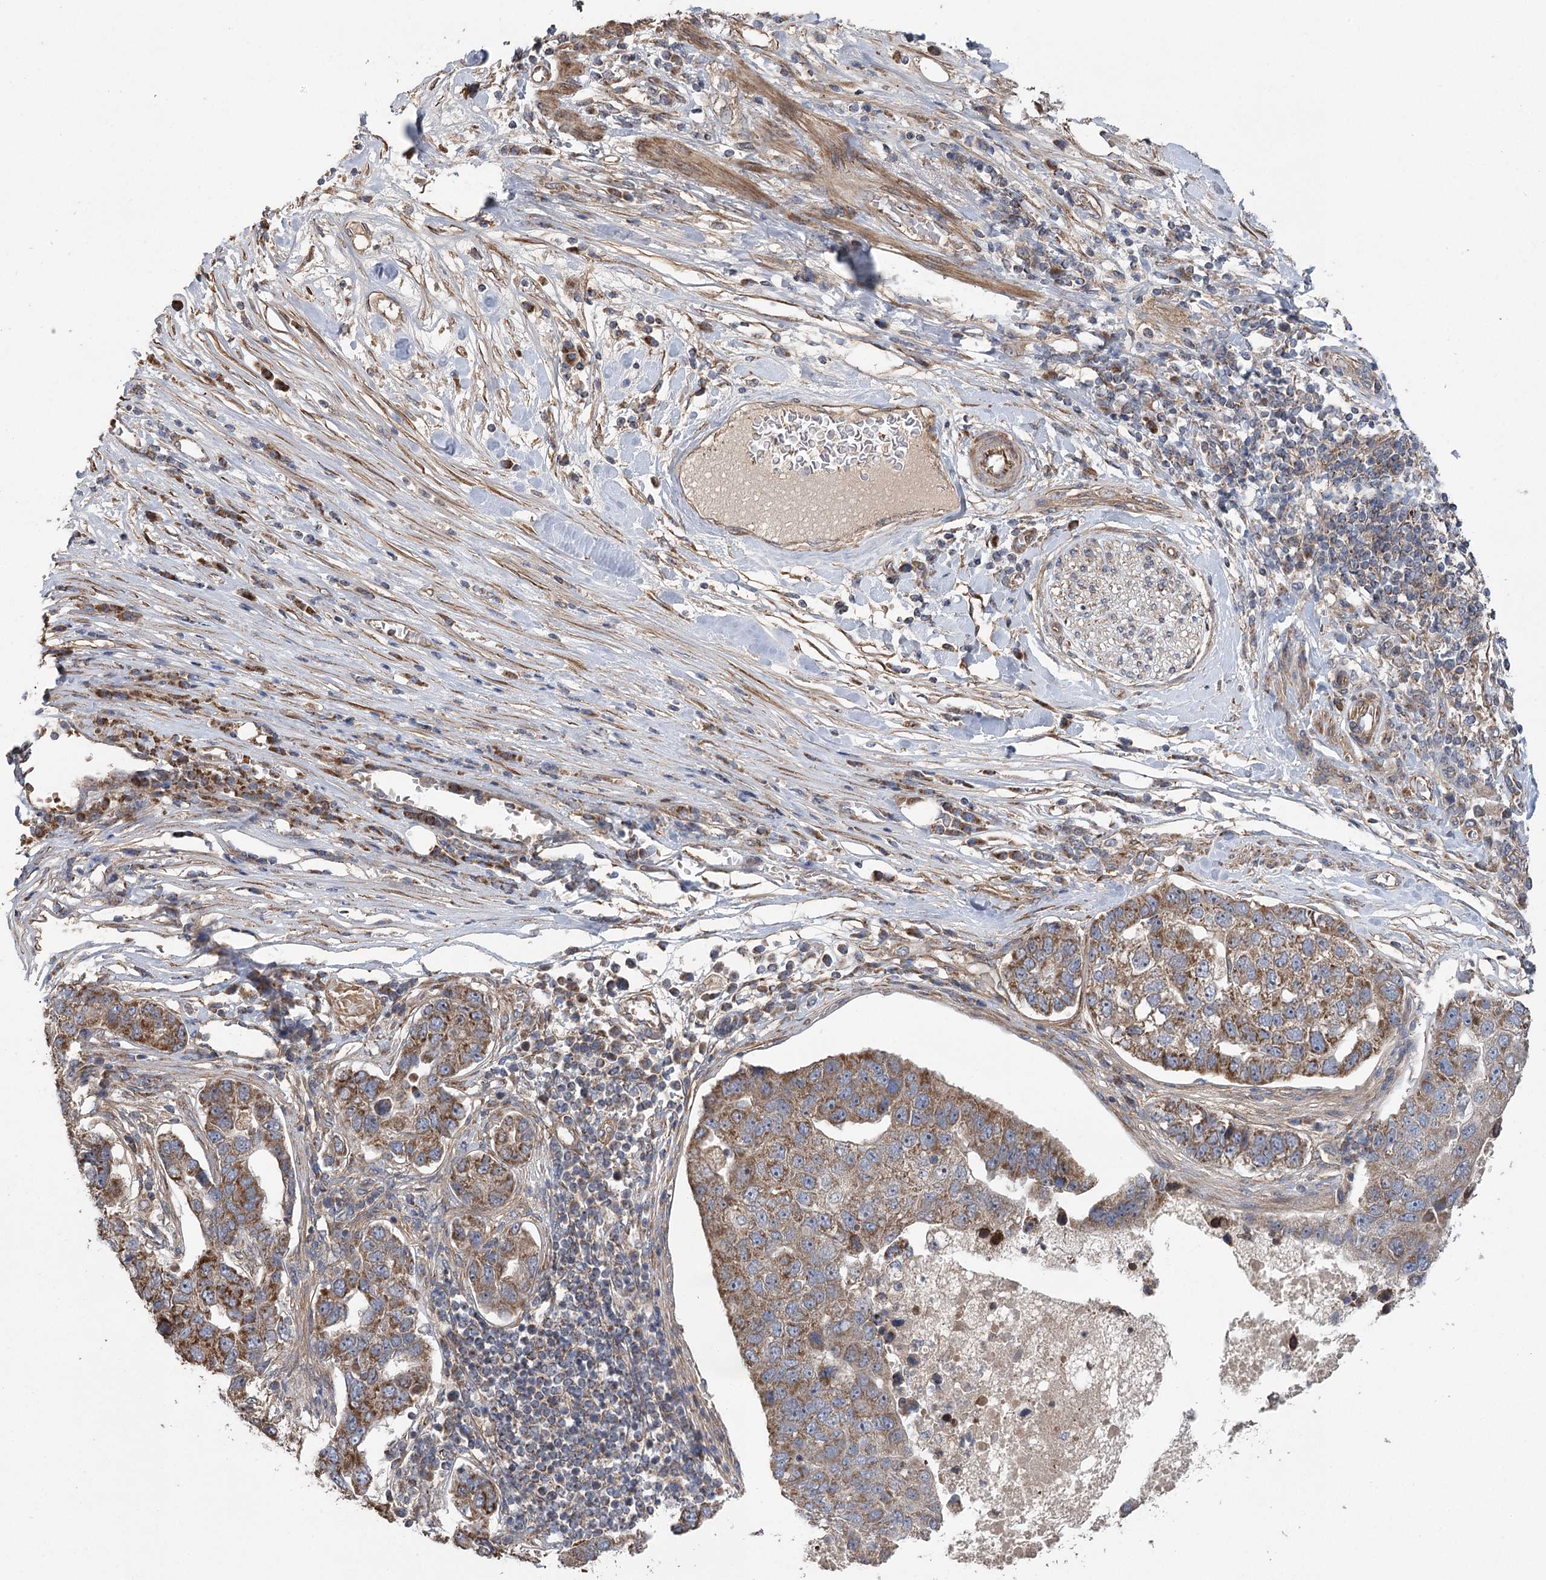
{"staining": {"intensity": "strong", "quantity": ">75%", "location": "cytoplasmic/membranous"}, "tissue": "pancreatic cancer", "cell_type": "Tumor cells", "image_type": "cancer", "snomed": [{"axis": "morphology", "description": "Adenocarcinoma, NOS"}, {"axis": "topography", "description": "Pancreas"}], "caption": "A high amount of strong cytoplasmic/membranous expression is present in approximately >75% of tumor cells in pancreatic cancer tissue. Immunohistochemistry stains the protein in brown and the nuclei are stained blue.", "gene": "RWDD4", "patient": {"sex": "female", "age": 61}}